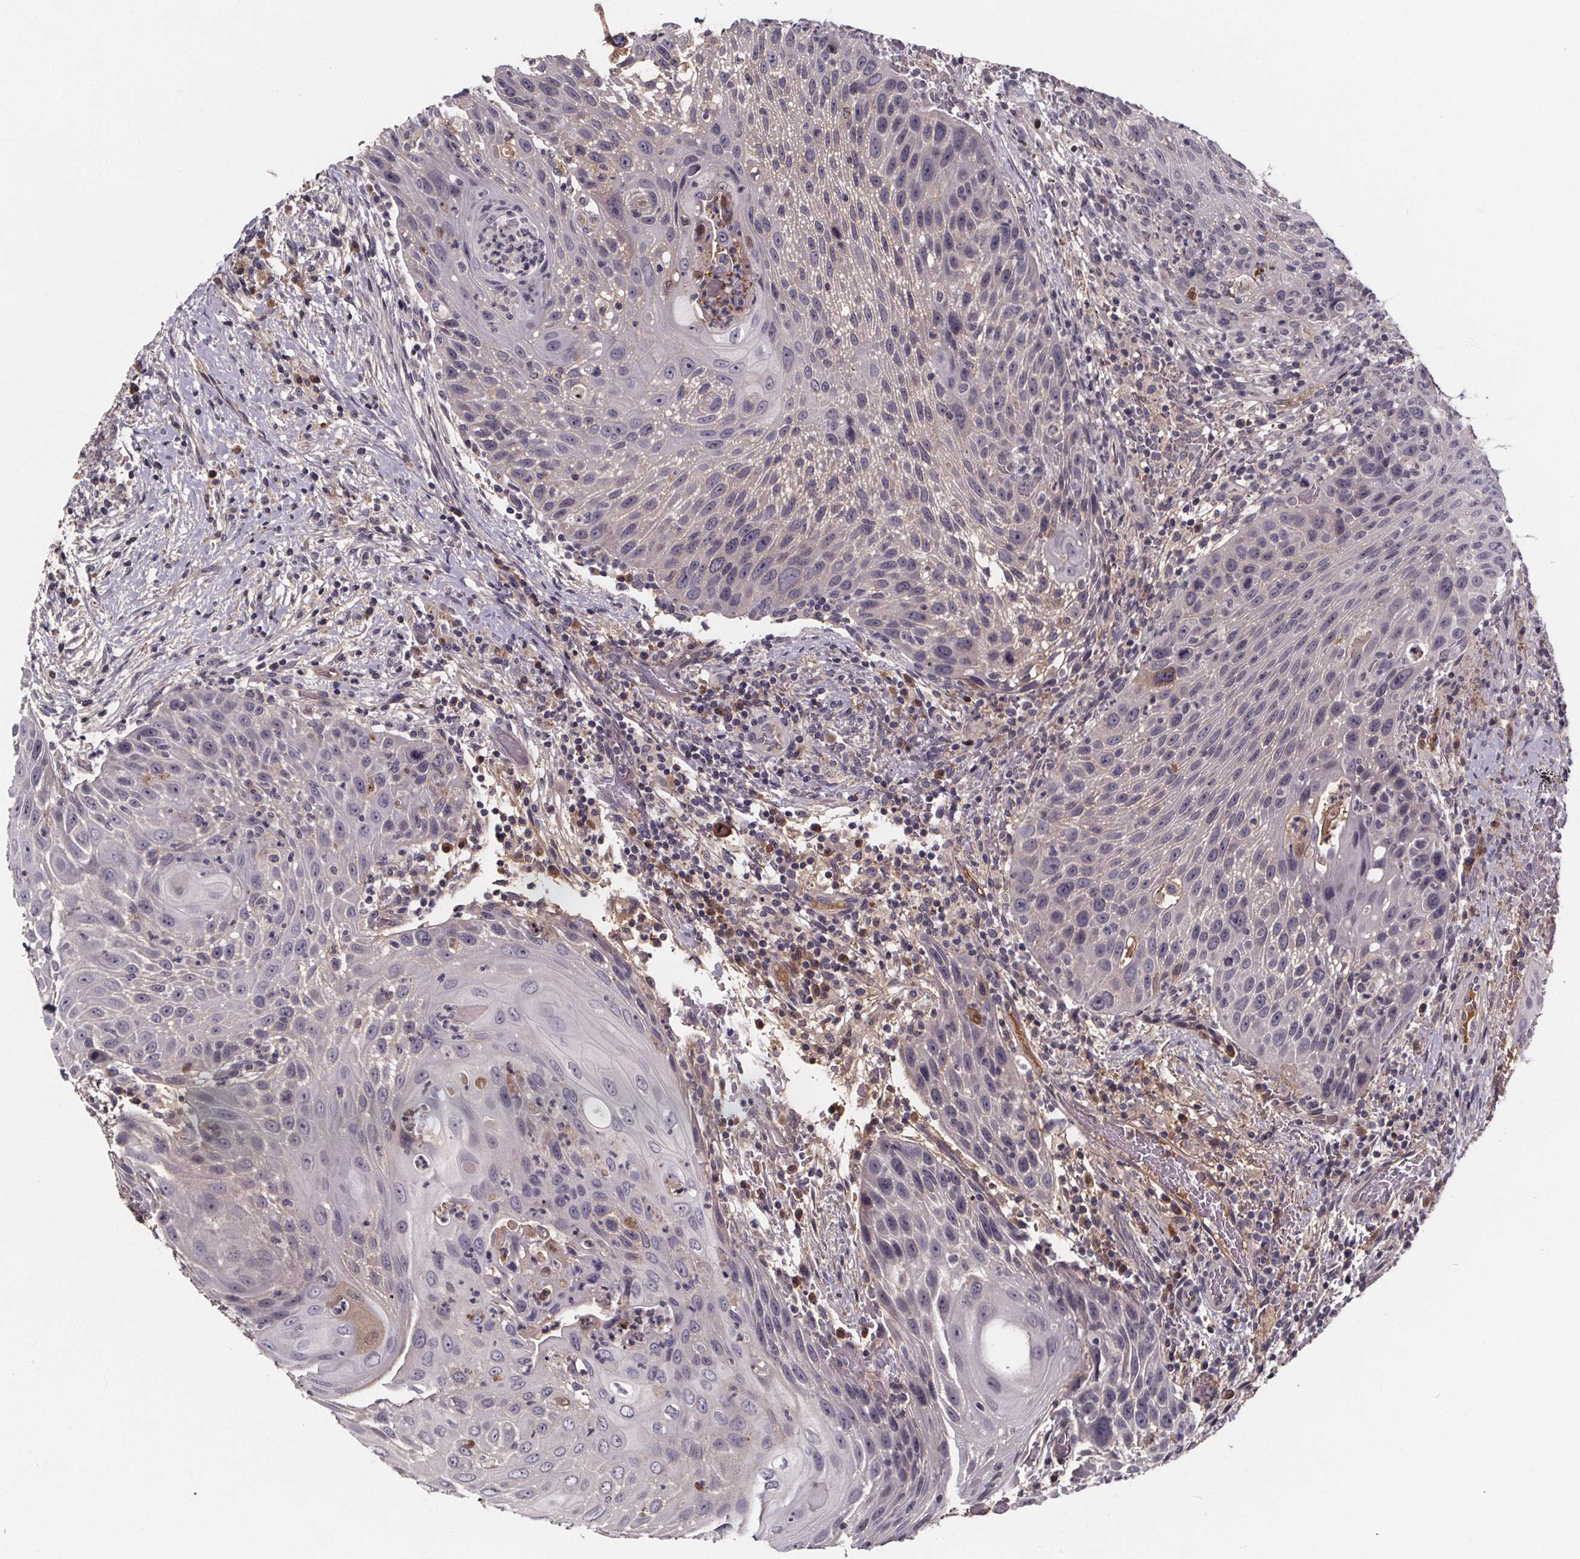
{"staining": {"intensity": "negative", "quantity": "none", "location": "none"}, "tissue": "head and neck cancer", "cell_type": "Tumor cells", "image_type": "cancer", "snomed": [{"axis": "morphology", "description": "Squamous cell carcinoma, NOS"}, {"axis": "topography", "description": "Head-Neck"}], "caption": "There is no significant positivity in tumor cells of head and neck cancer.", "gene": "NPHP4", "patient": {"sex": "male", "age": 69}}